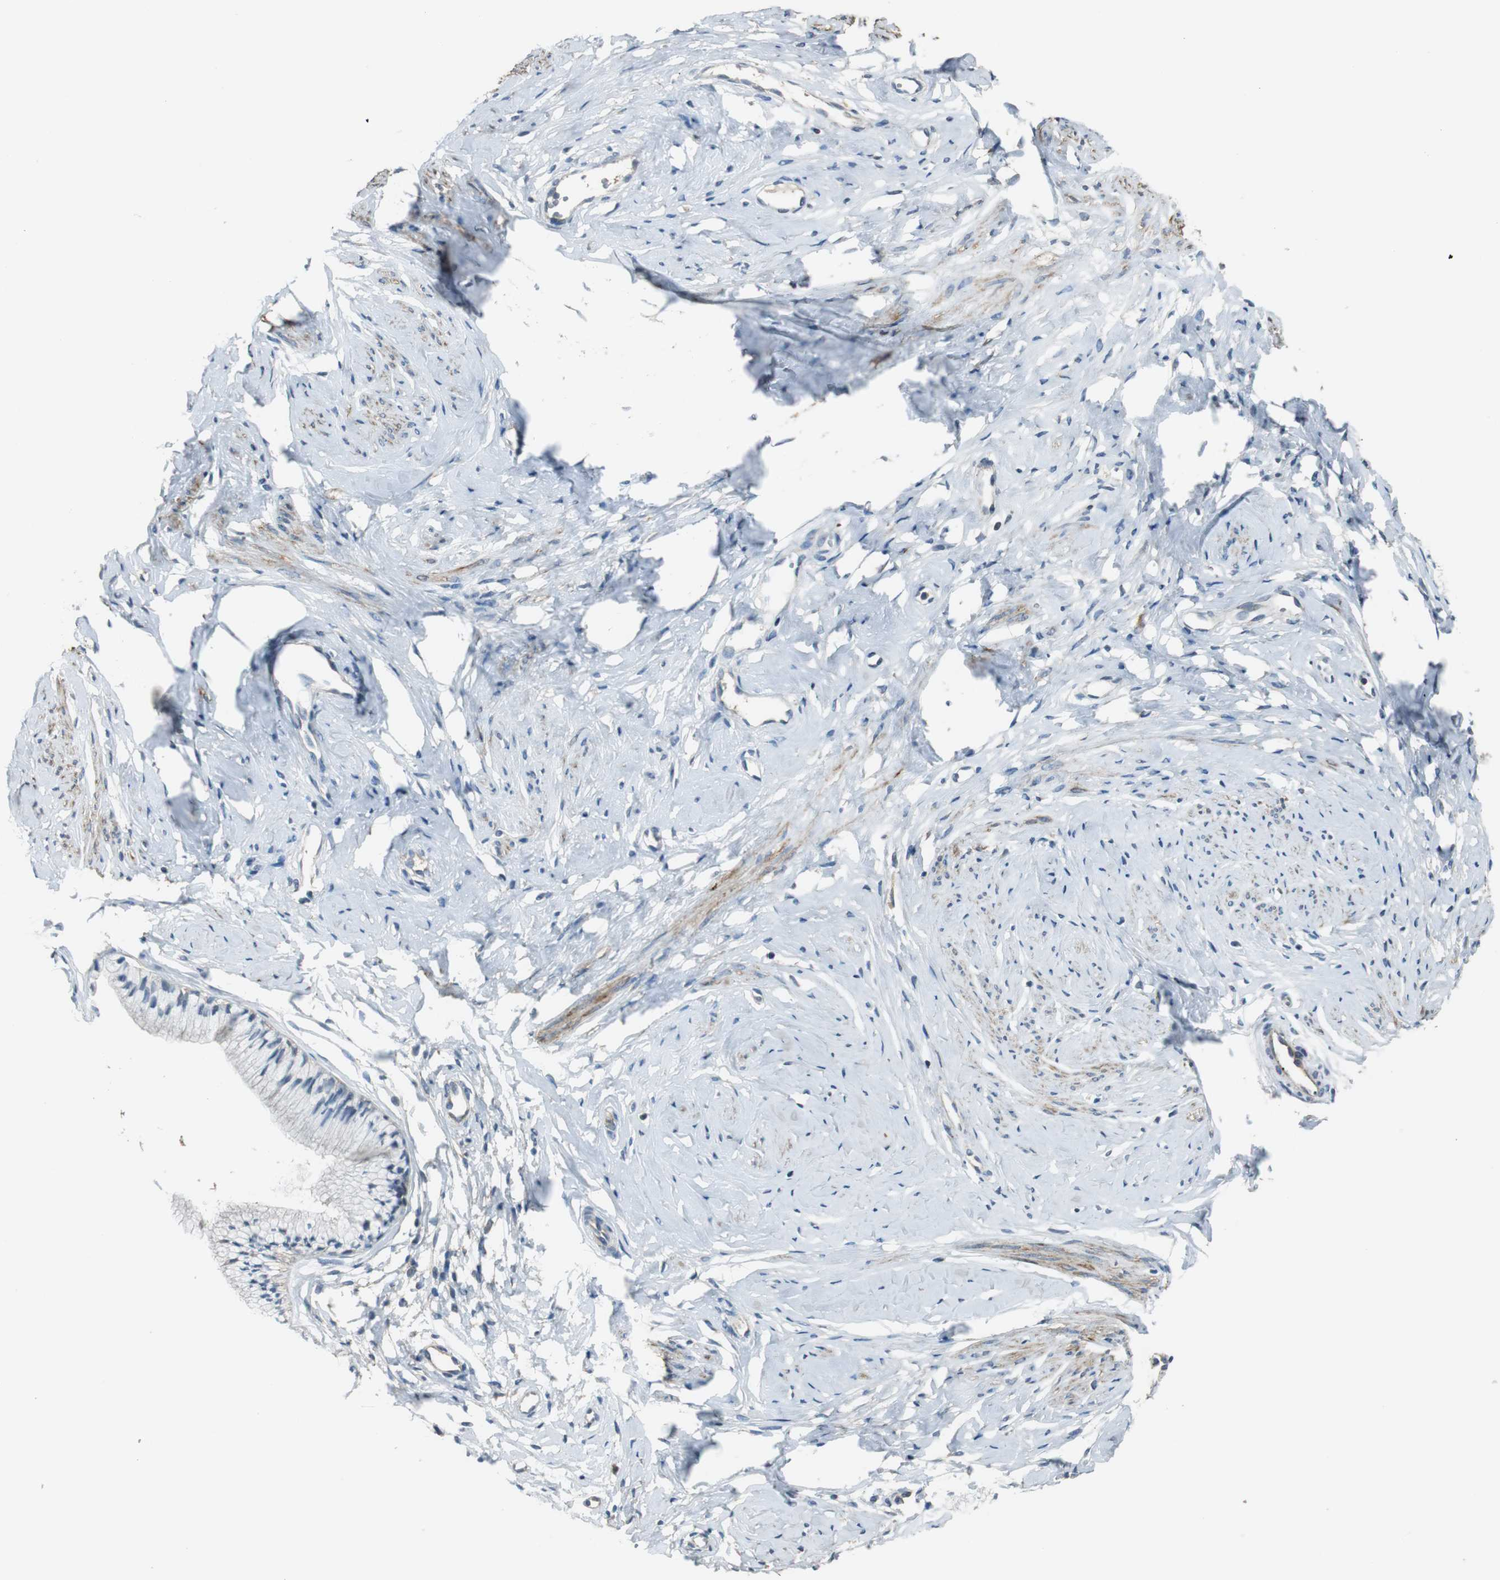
{"staining": {"intensity": "negative", "quantity": "none", "location": "none"}, "tissue": "cervix", "cell_type": "Glandular cells", "image_type": "normal", "snomed": [{"axis": "morphology", "description": "Normal tissue, NOS"}, {"axis": "topography", "description": "Cervix"}], "caption": "Photomicrograph shows no significant protein expression in glandular cells of unremarkable cervix. (Stains: DAB IHC with hematoxylin counter stain, Microscopy: brightfield microscopy at high magnification).", "gene": "MSTO1", "patient": {"sex": "female", "age": 46}}